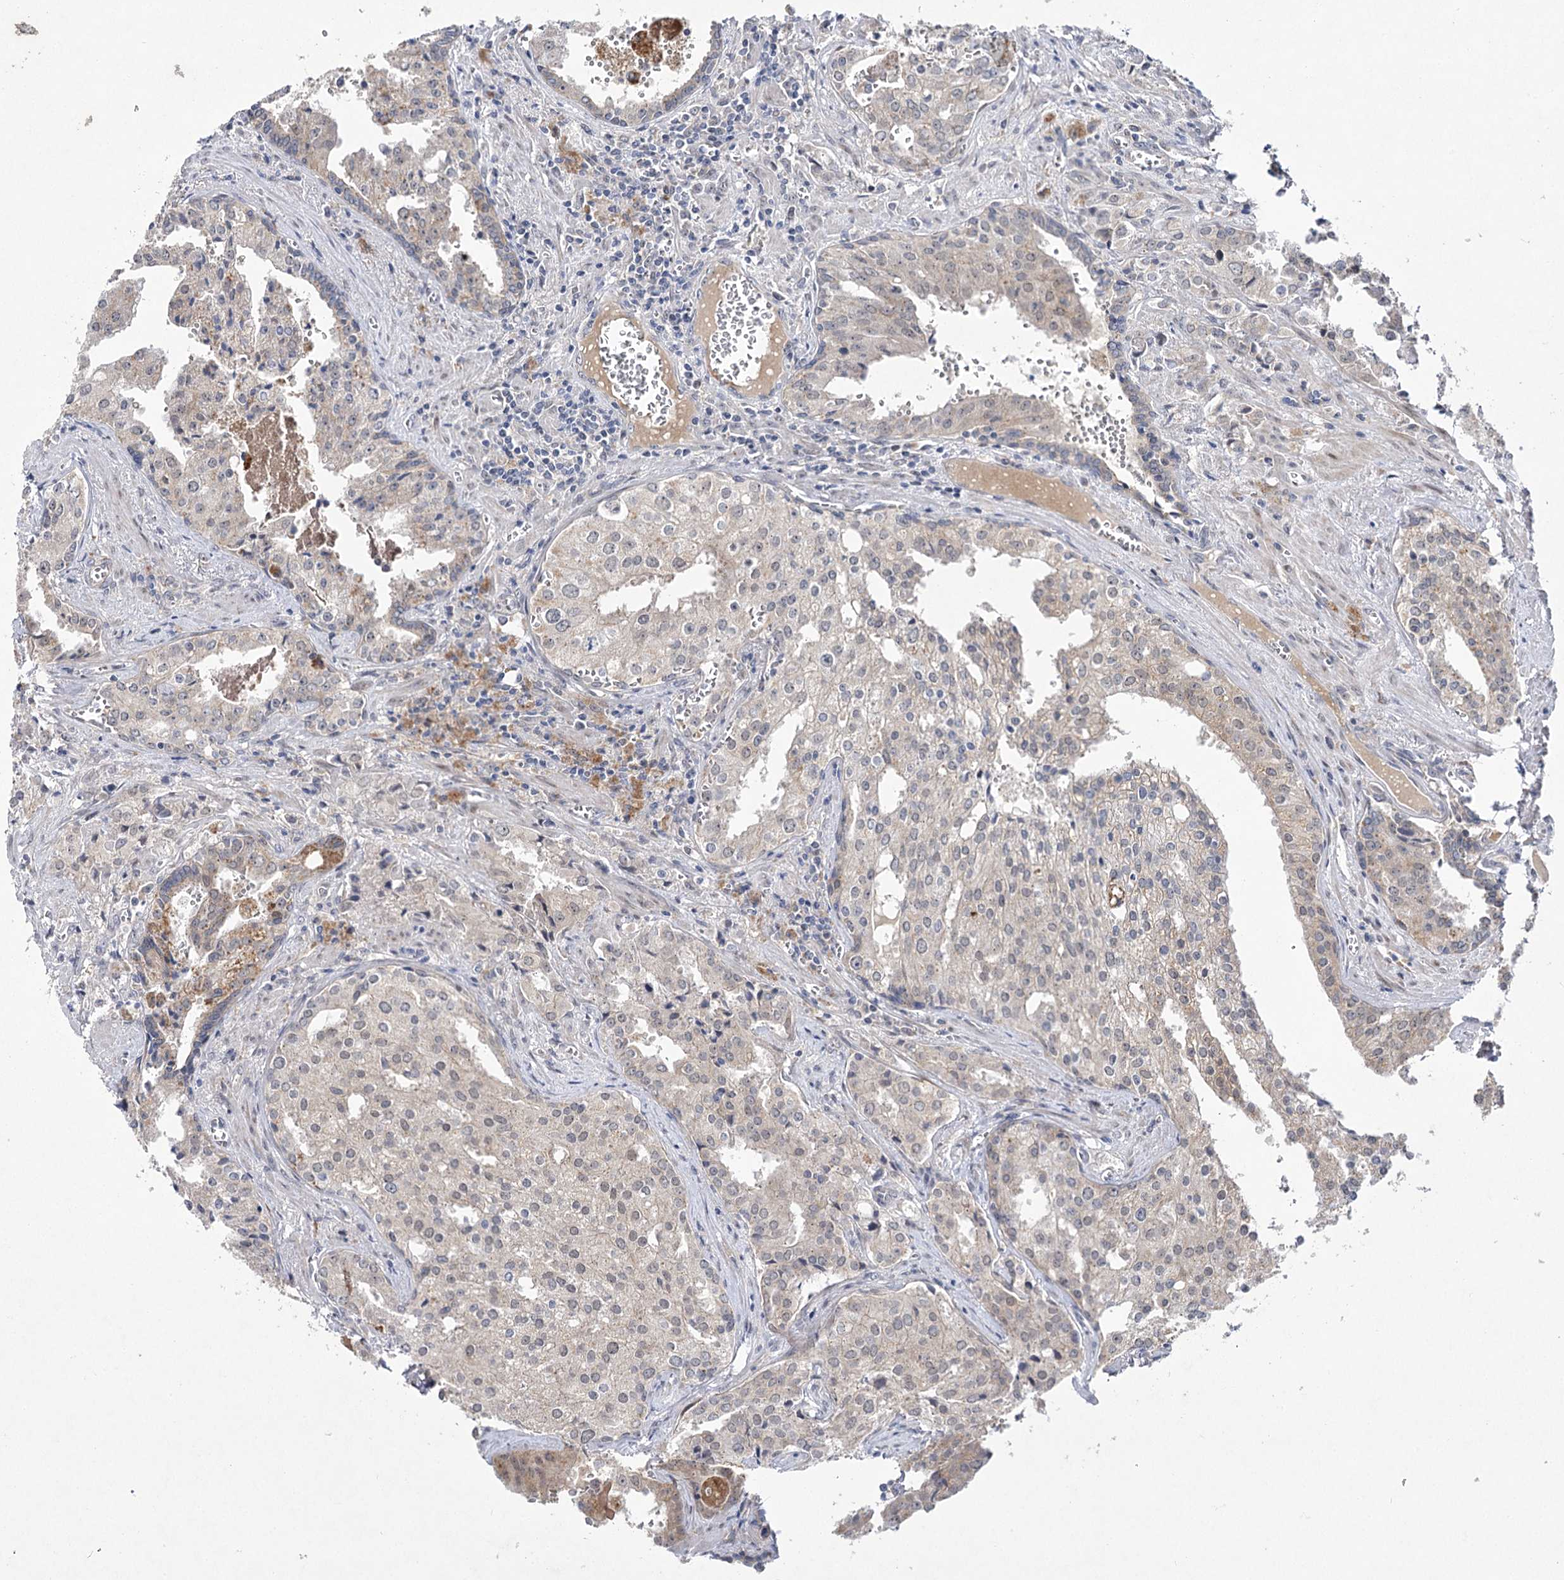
{"staining": {"intensity": "weak", "quantity": "<25%", "location": "cytoplasmic/membranous"}, "tissue": "prostate cancer", "cell_type": "Tumor cells", "image_type": "cancer", "snomed": [{"axis": "morphology", "description": "Adenocarcinoma, High grade"}, {"axis": "topography", "description": "Prostate"}], "caption": "This is an immunohistochemistry image of human prostate adenocarcinoma (high-grade). There is no expression in tumor cells.", "gene": "ARHGAP32", "patient": {"sex": "male", "age": 68}}